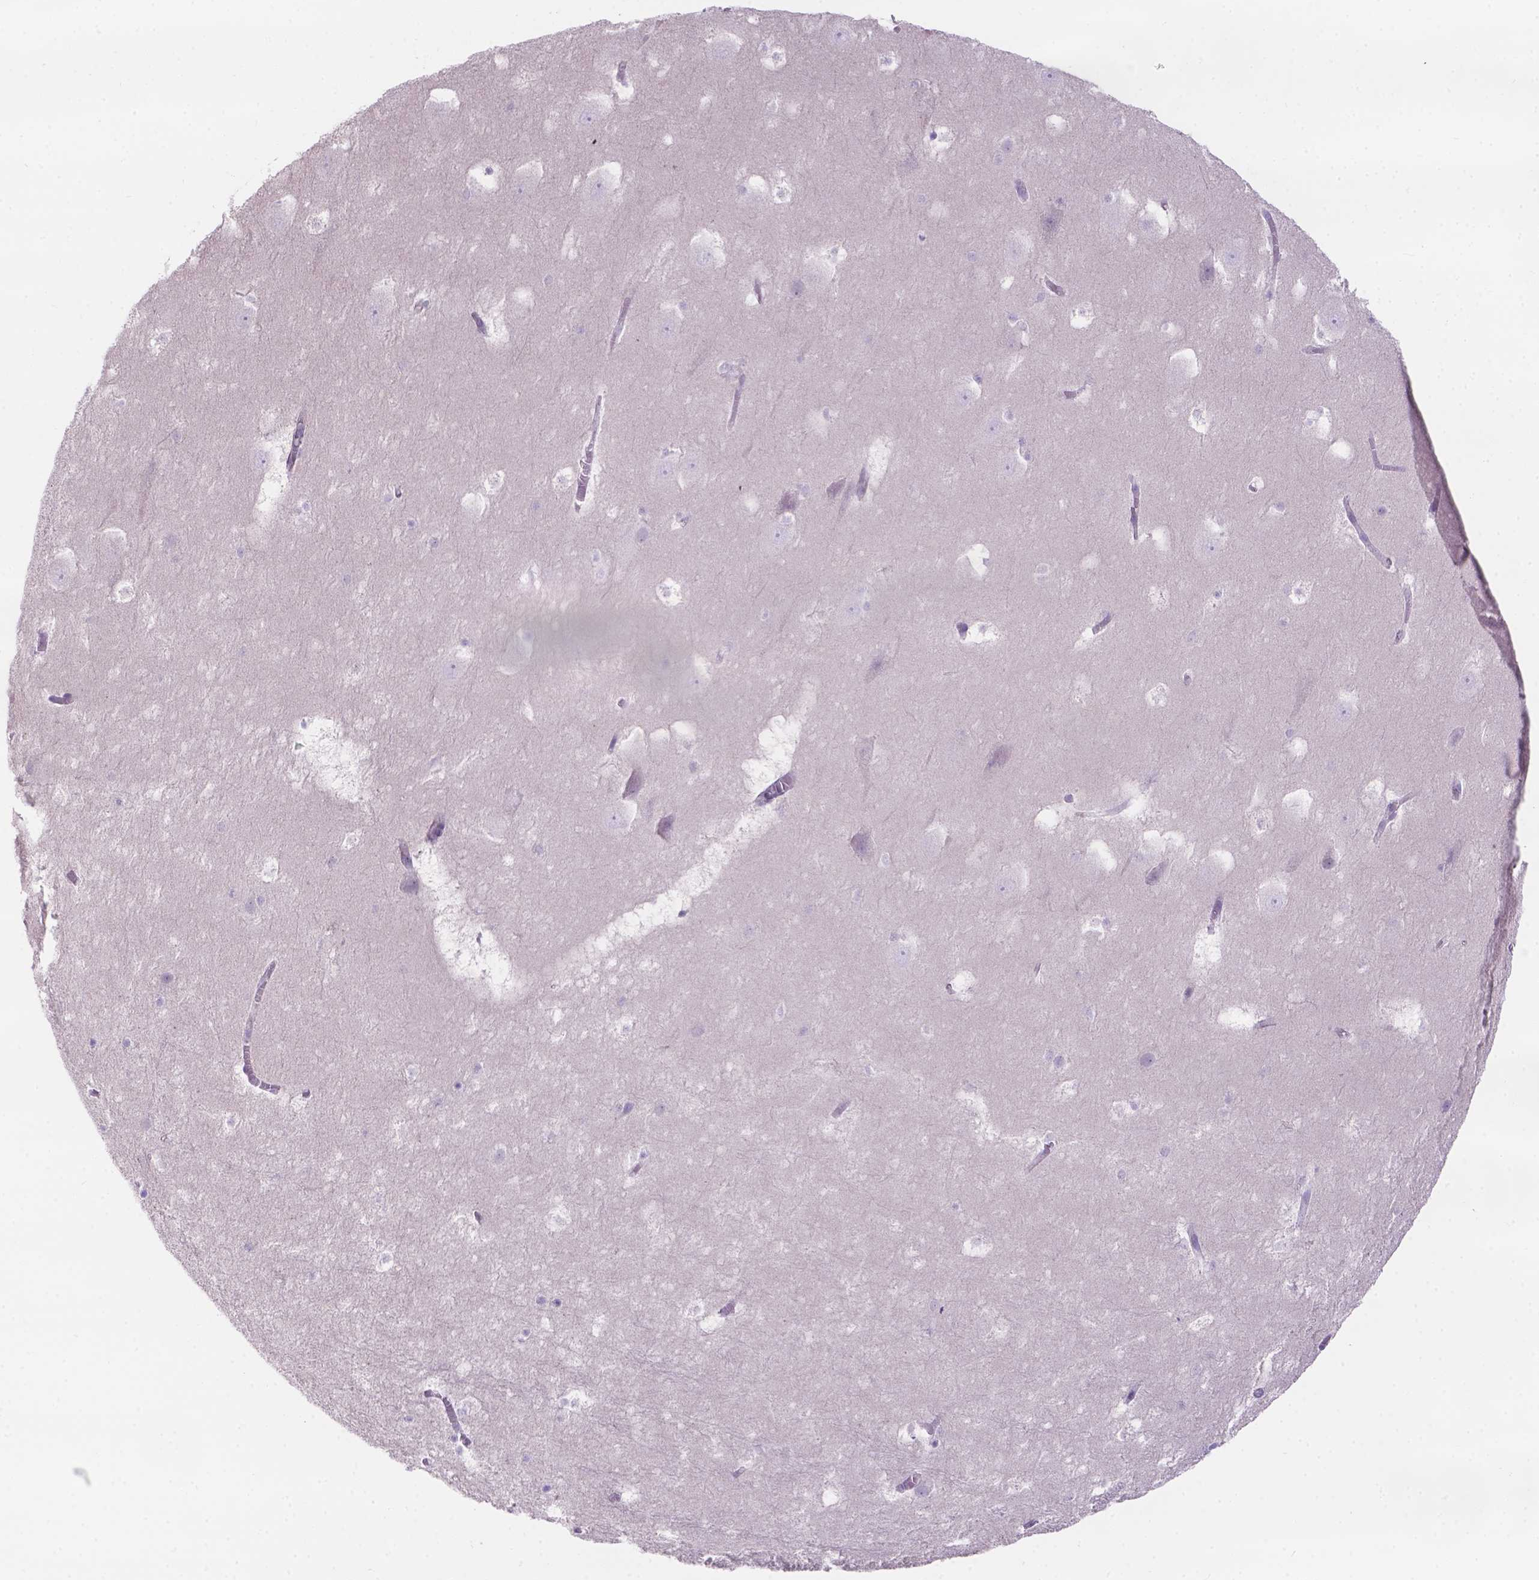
{"staining": {"intensity": "negative", "quantity": "none", "location": "none"}, "tissue": "hippocampus", "cell_type": "Glial cells", "image_type": "normal", "snomed": [{"axis": "morphology", "description": "Normal tissue, NOS"}, {"axis": "topography", "description": "Hippocampus"}], "caption": "Immunohistochemical staining of normal hippocampus reveals no significant positivity in glial cells.", "gene": "CD96", "patient": {"sex": "male", "age": 45}}